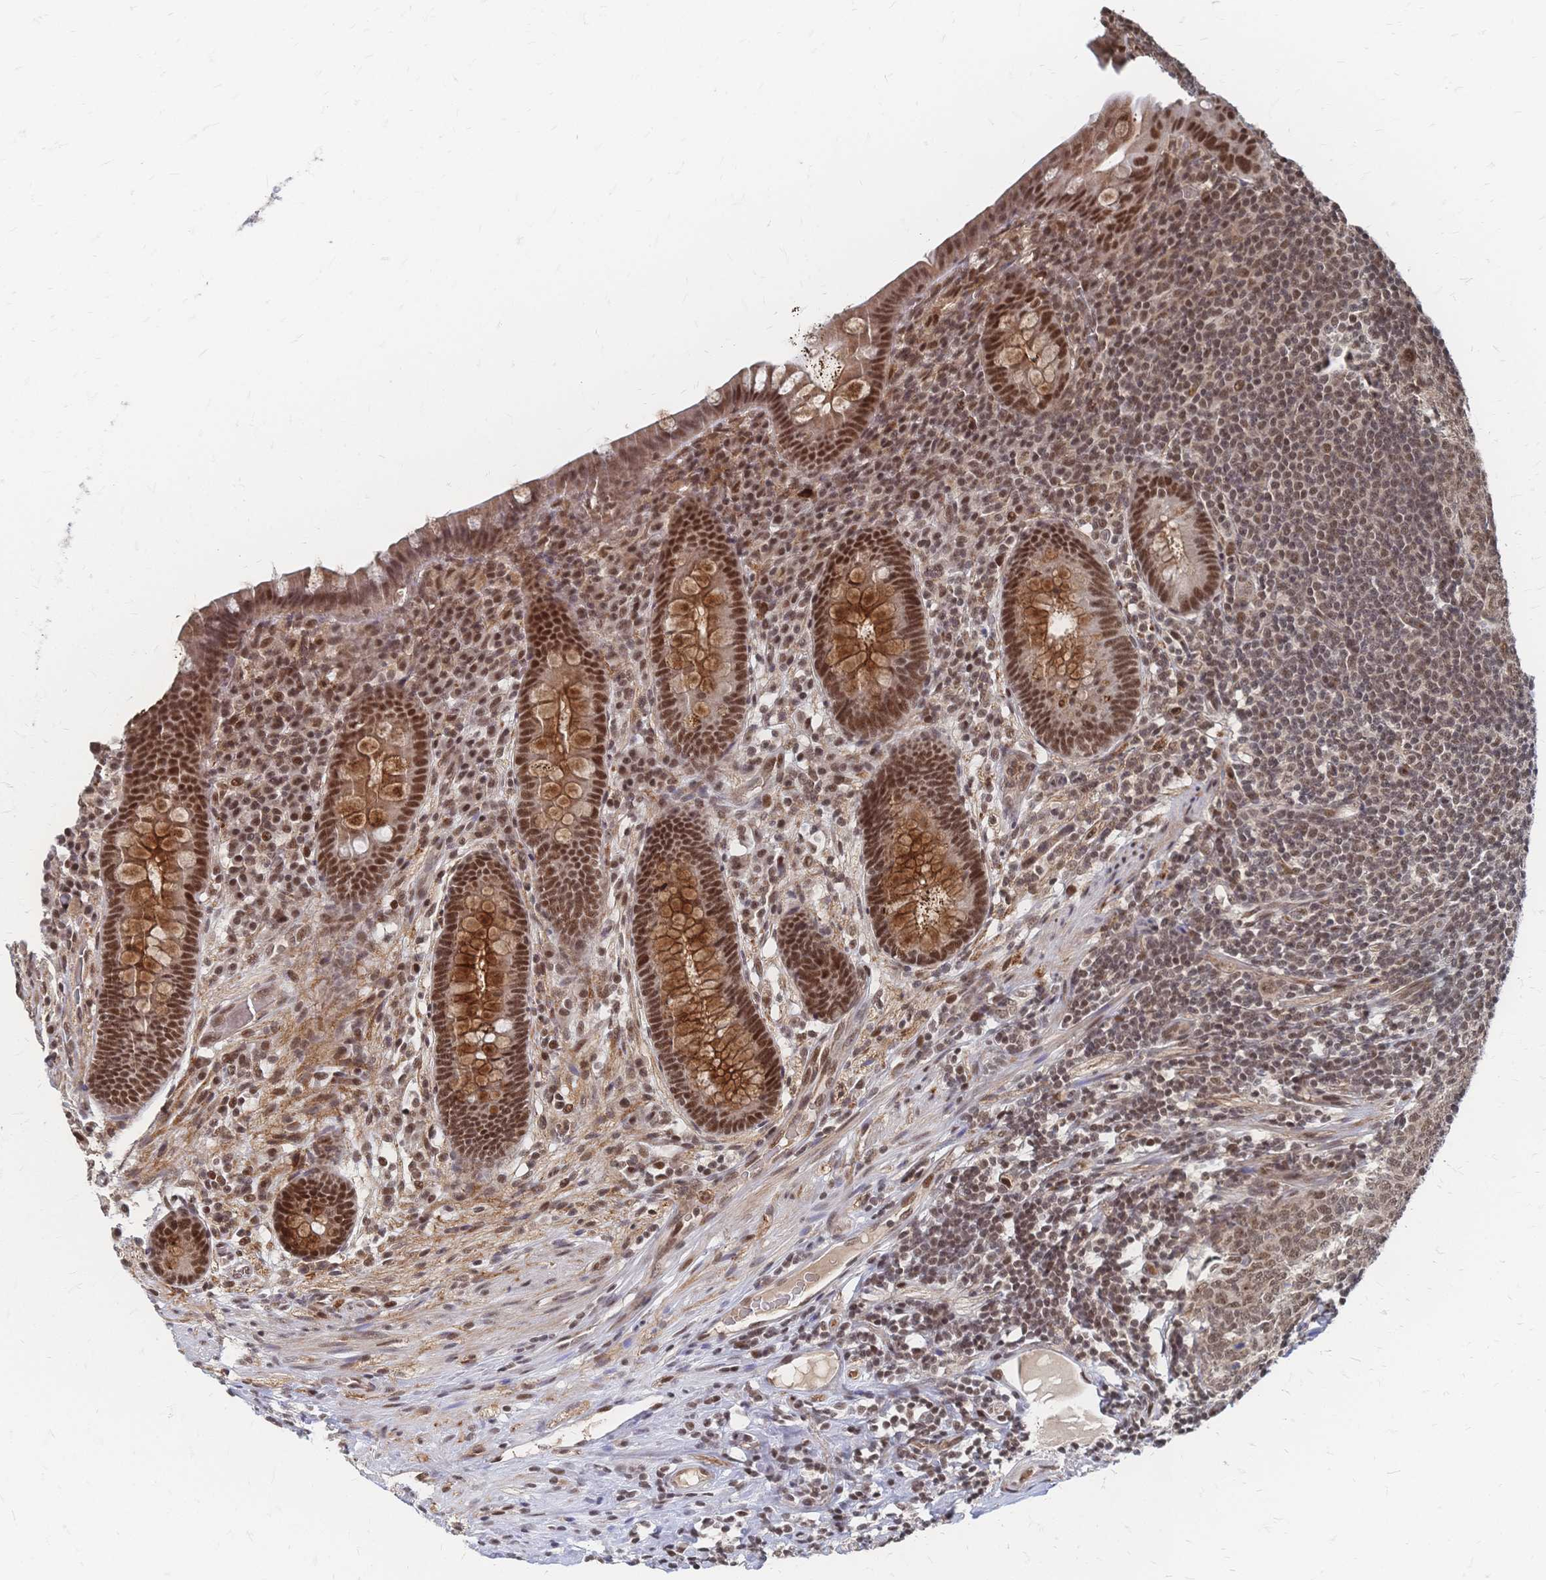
{"staining": {"intensity": "strong", "quantity": ">75%", "location": "cytoplasmic/membranous,nuclear"}, "tissue": "appendix", "cell_type": "Glandular cells", "image_type": "normal", "snomed": [{"axis": "morphology", "description": "Normal tissue, NOS"}, {"axis": "topography", "description": "Appendix"}], "caption": "Appendix stained with immunohistochemistry displays strong cytoplasmic/membranous,nuclear expression in approximately >75% of glandular cells. (brown staining indicates protein expression, while blue staining denotes nuclei).", "gene": "NELFA", "patient": {"sex": "male", "age": 71}}